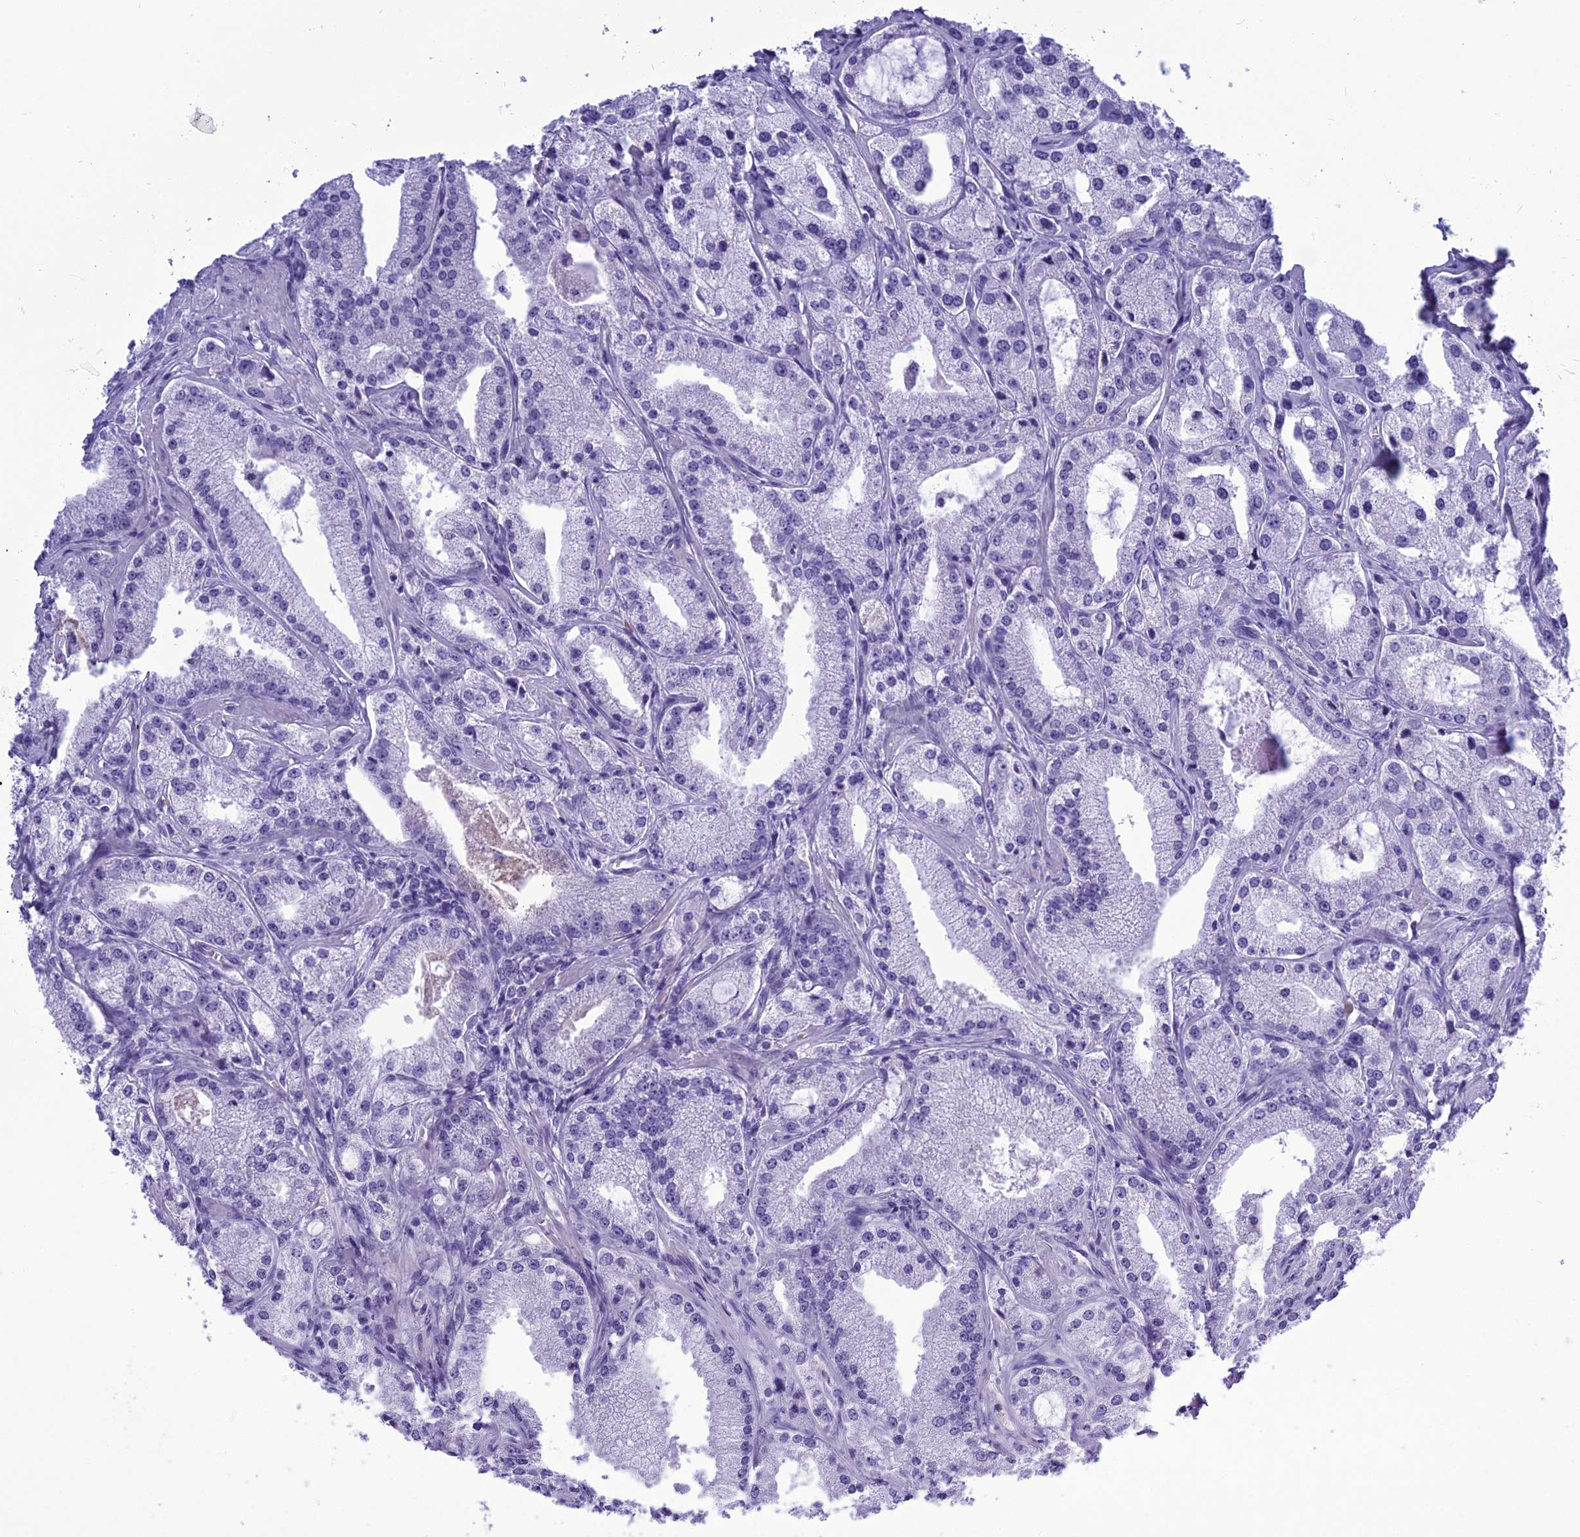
{"staining": {"intensity": "negative", "quantity": "none", "location": "none"}, "tissue": "prostate cancer", "cell_type": "Tumor cells", "image_type": "cancer", "snomed": [{"axis": "morphology", "description": "Adenocarcinoma, Low grade"}, {"axis": "topography", "description": "Prostate"}], "caption": "This is a image of IHC staining of prostate cancer (adenocarcinoma (low-grade)), which shows no staining in tumor cells.", "gene": "BBS2", "patient": {"sex": "male", "age": 69}}